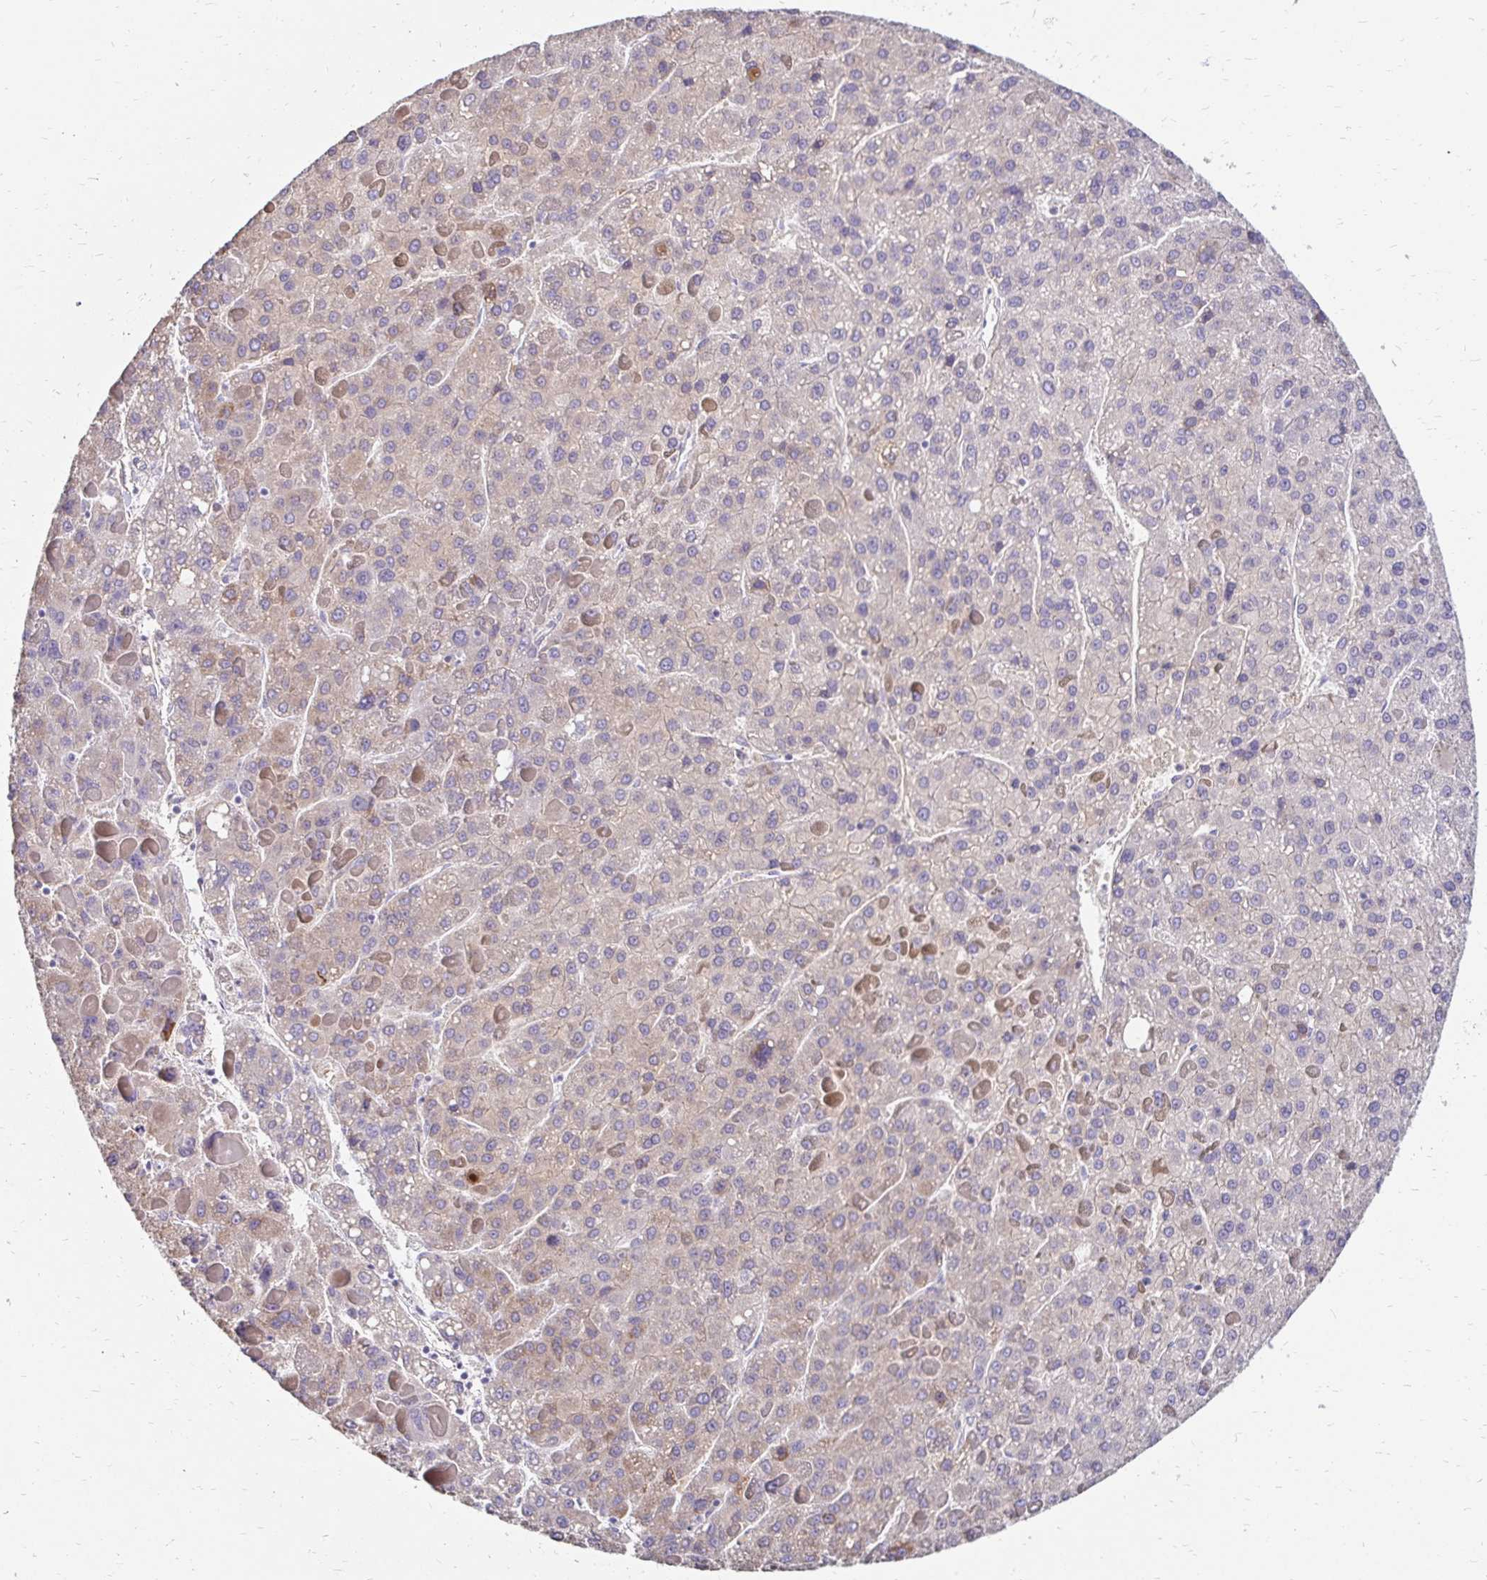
{"staining": {"intensity": "weak", "quantity": "<25%", "location": "cytoplasmic/membranous"}, "tissue": "liver cancer", "cell_type": "Tumor cells", "image_type": "cancer", "snomed": [{"axis": "morphology", "description": "Carcinoma, Hepatocellular, NOS"}, {"axis": "topography", "description": "Liver"}], "caption": "Immunohistochemical staining of liver cancer reveals no significant staining in tumor cells. (DAB (3,3'-diaminobenzidine) immunohistochemistry with hematoxylin counter stain).", "gene": "PRIMA1", "patient": {"sex": "female", "age": 82}}